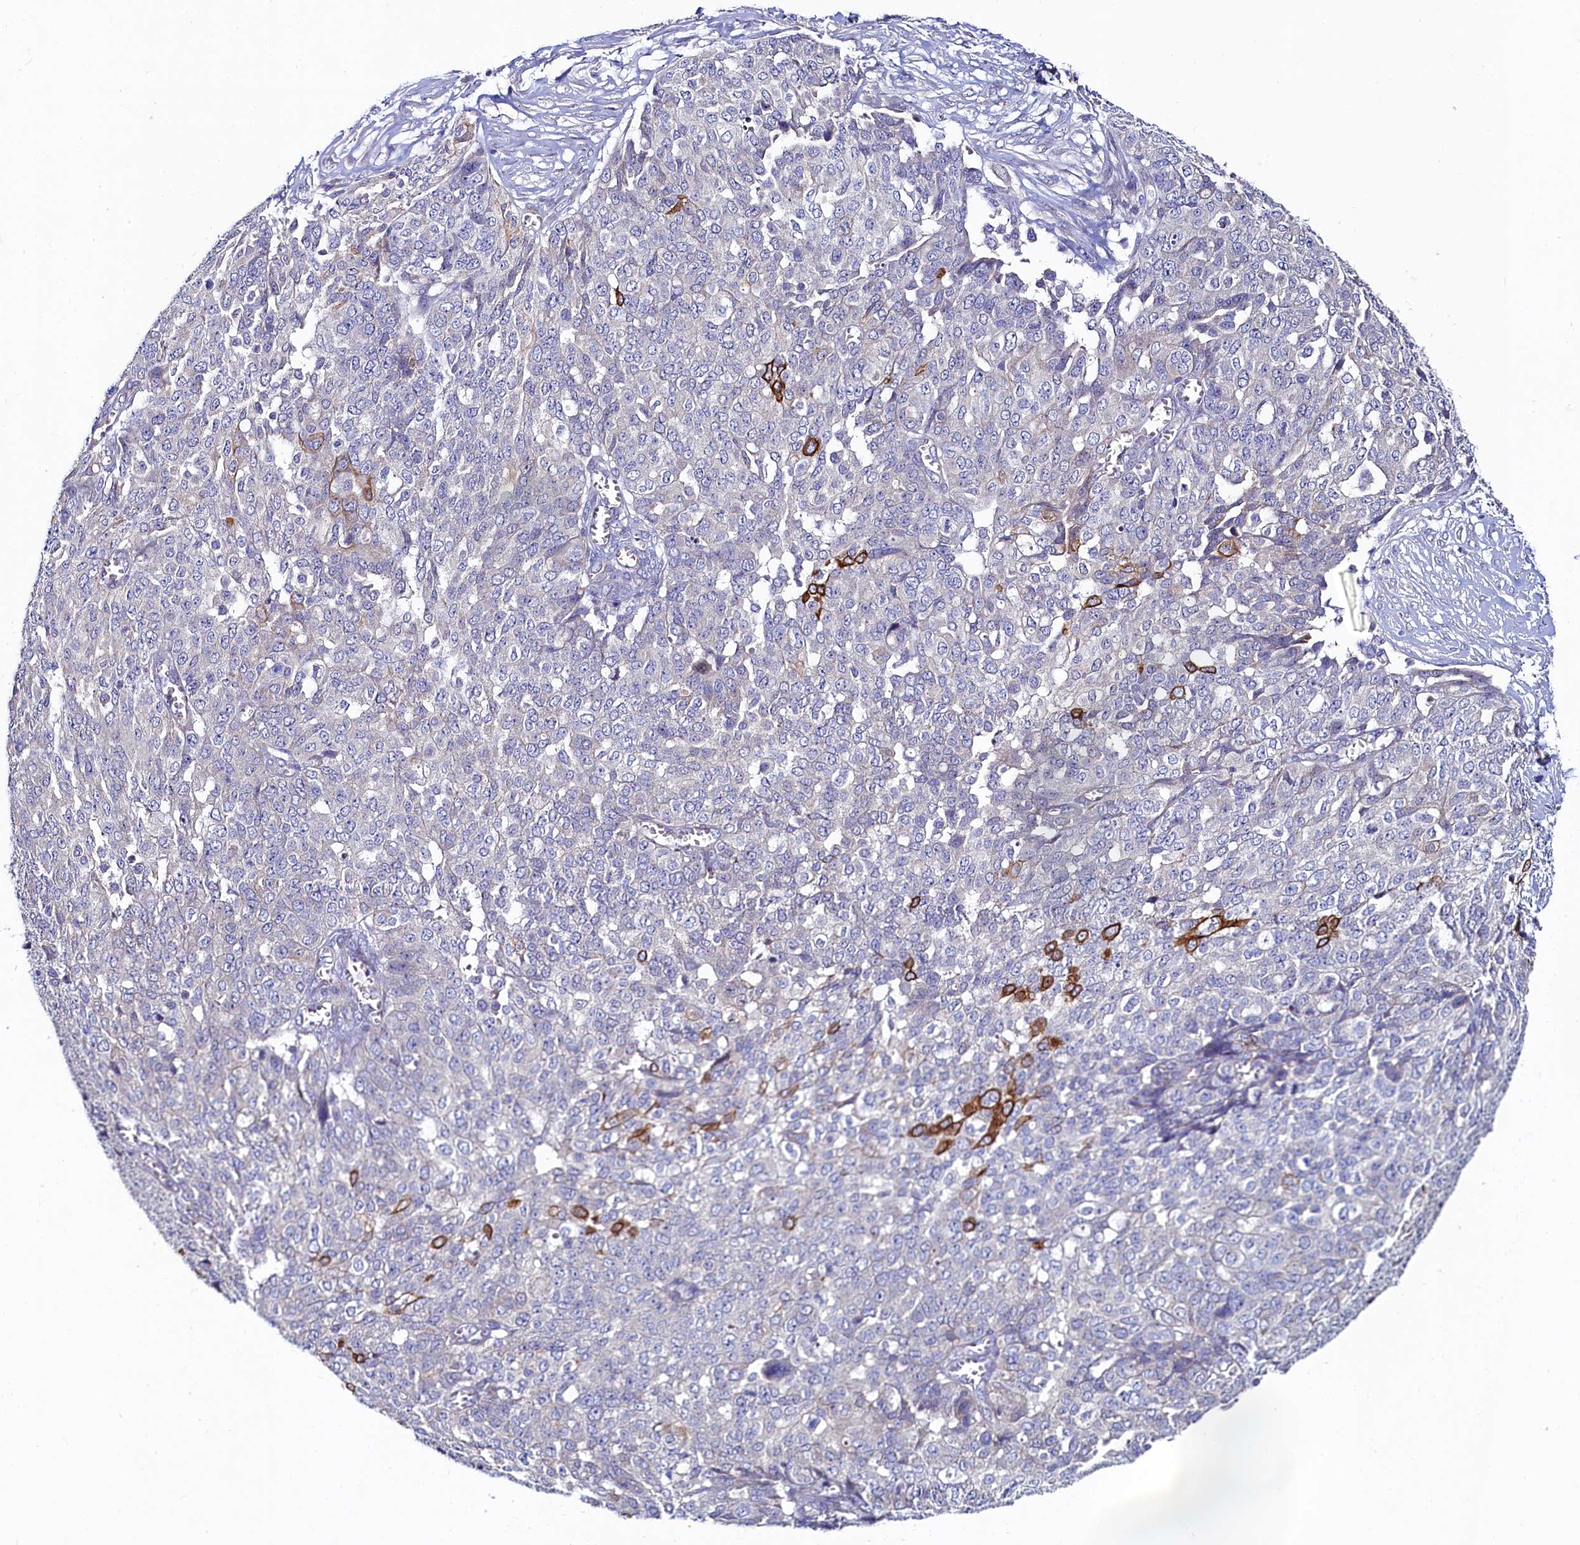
{"staining": {"intensity": "strong", "quantity": "<25%", "location": "cytoplasmic/membranous"}, "tissue": "ovarian cancer", "cell_type": "Tumor cells", "image_type": "cancer", "snomed": [{"axis": "morphology", "description": "Cystadenocarcinoma, serous, NOS"}, {"axis": "topography", "description": "Soft tissue"}, {"axis": "topography", "description": "Ovary"}], "caption": "Ovarian serous cystadenocarcinoma tissue displays strong cytoplasmic/membranous expression in approximately <25% of tumor cells, visualized by immunohistochemistry.", "gene": "ASTE1", "patient": {"sex": "female", "age": 57}}